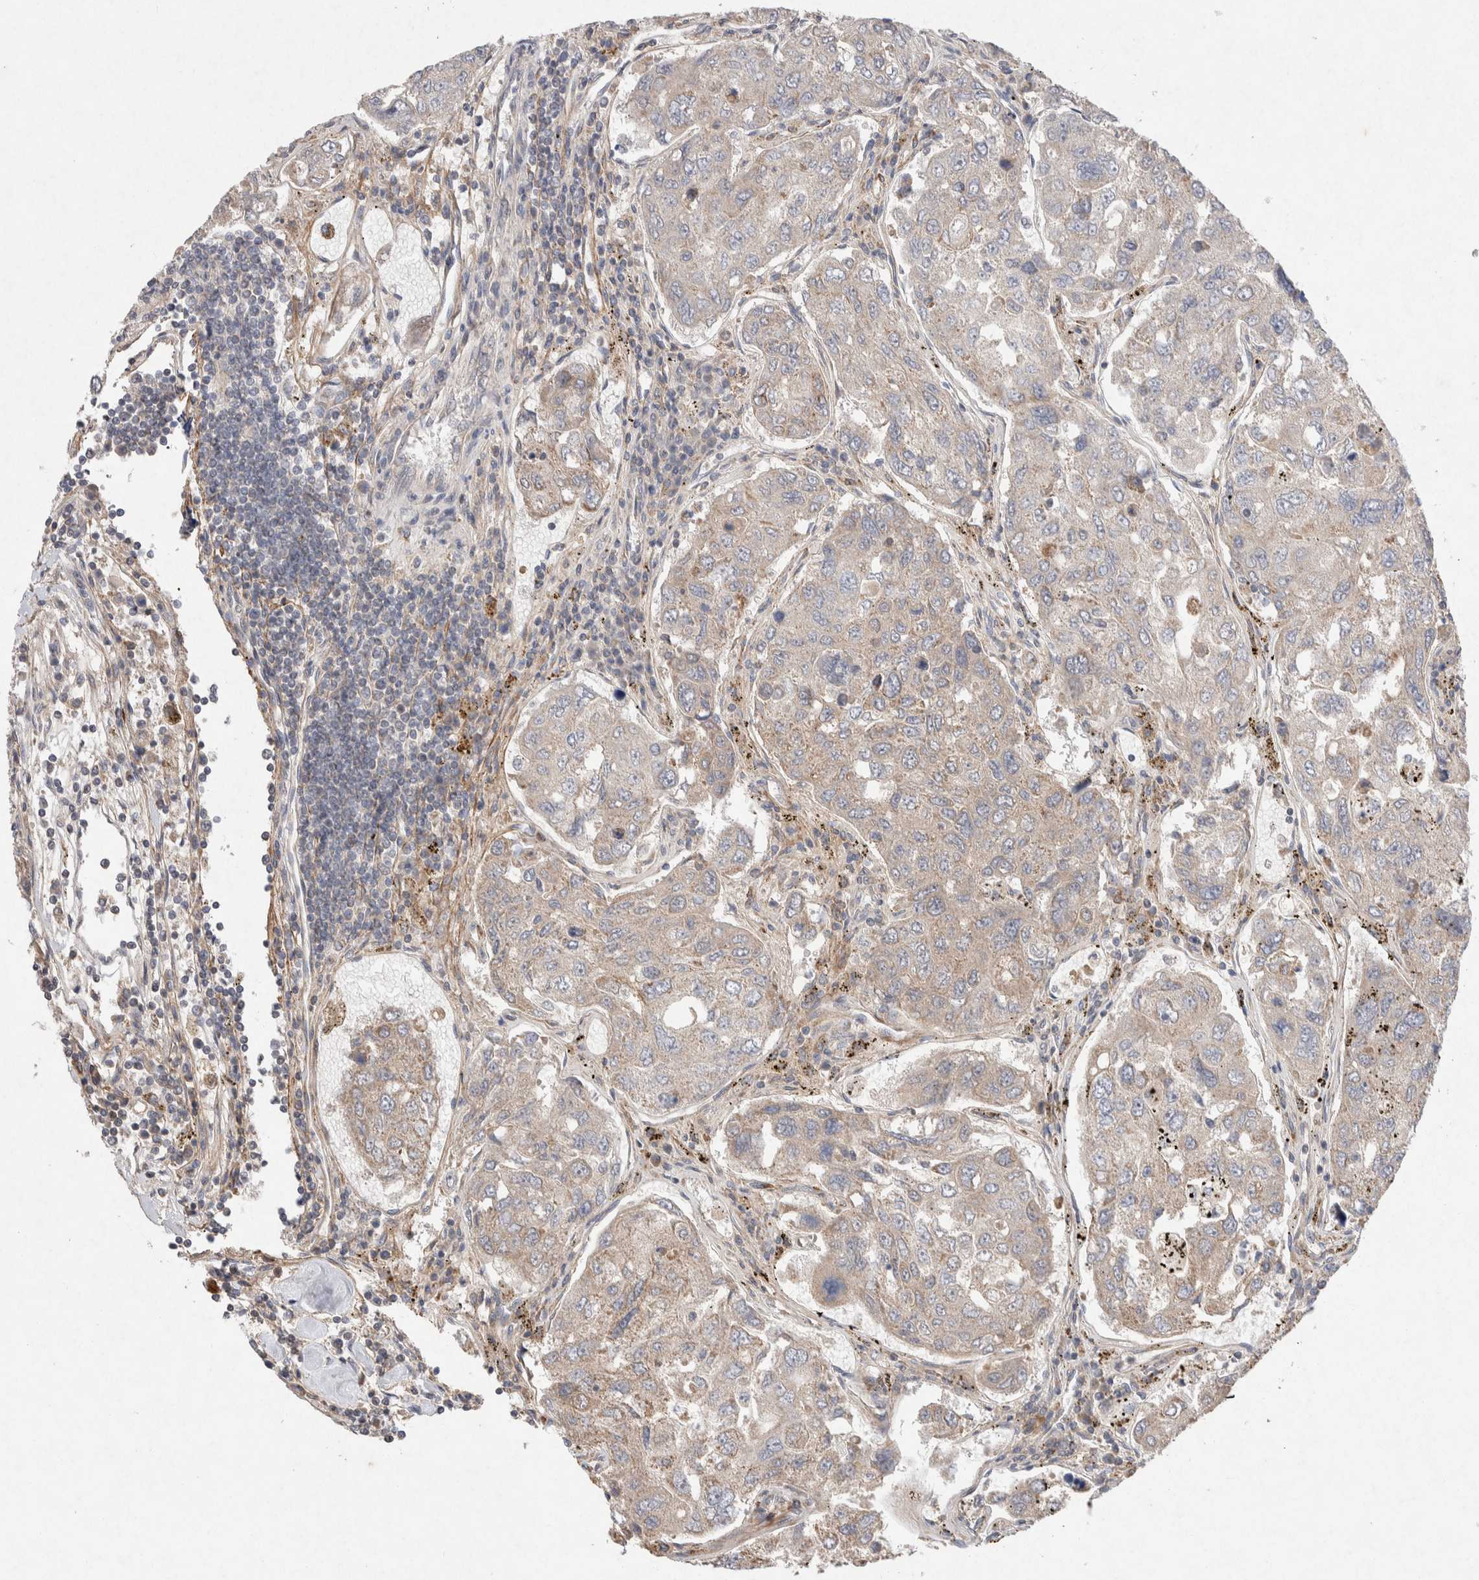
{"staining": {"intensity": "weak", "quantity": "25%-75%", "location": "cytoplasmic/membranous"}, "tissue": "urothelial cancer", "cell_type": "Tumor cells", "image_type": "cancer", "snomed": [{"axis": "morphology", "description": "Urothelial carcinoma, High grade"}, {"axis": "topography", "description": "Lymph node"}, {"axis": "topography", "description": "Urinary bladder"}], "caption": "About 25%-75% of tumor cells in urothelial cancer reveal weak cytoplasmic/membranous protein positivity as visualized by brown immunohistochemical staining.", "gene": "CMTM4", "patient": {"sex": "male", "age": 51}}